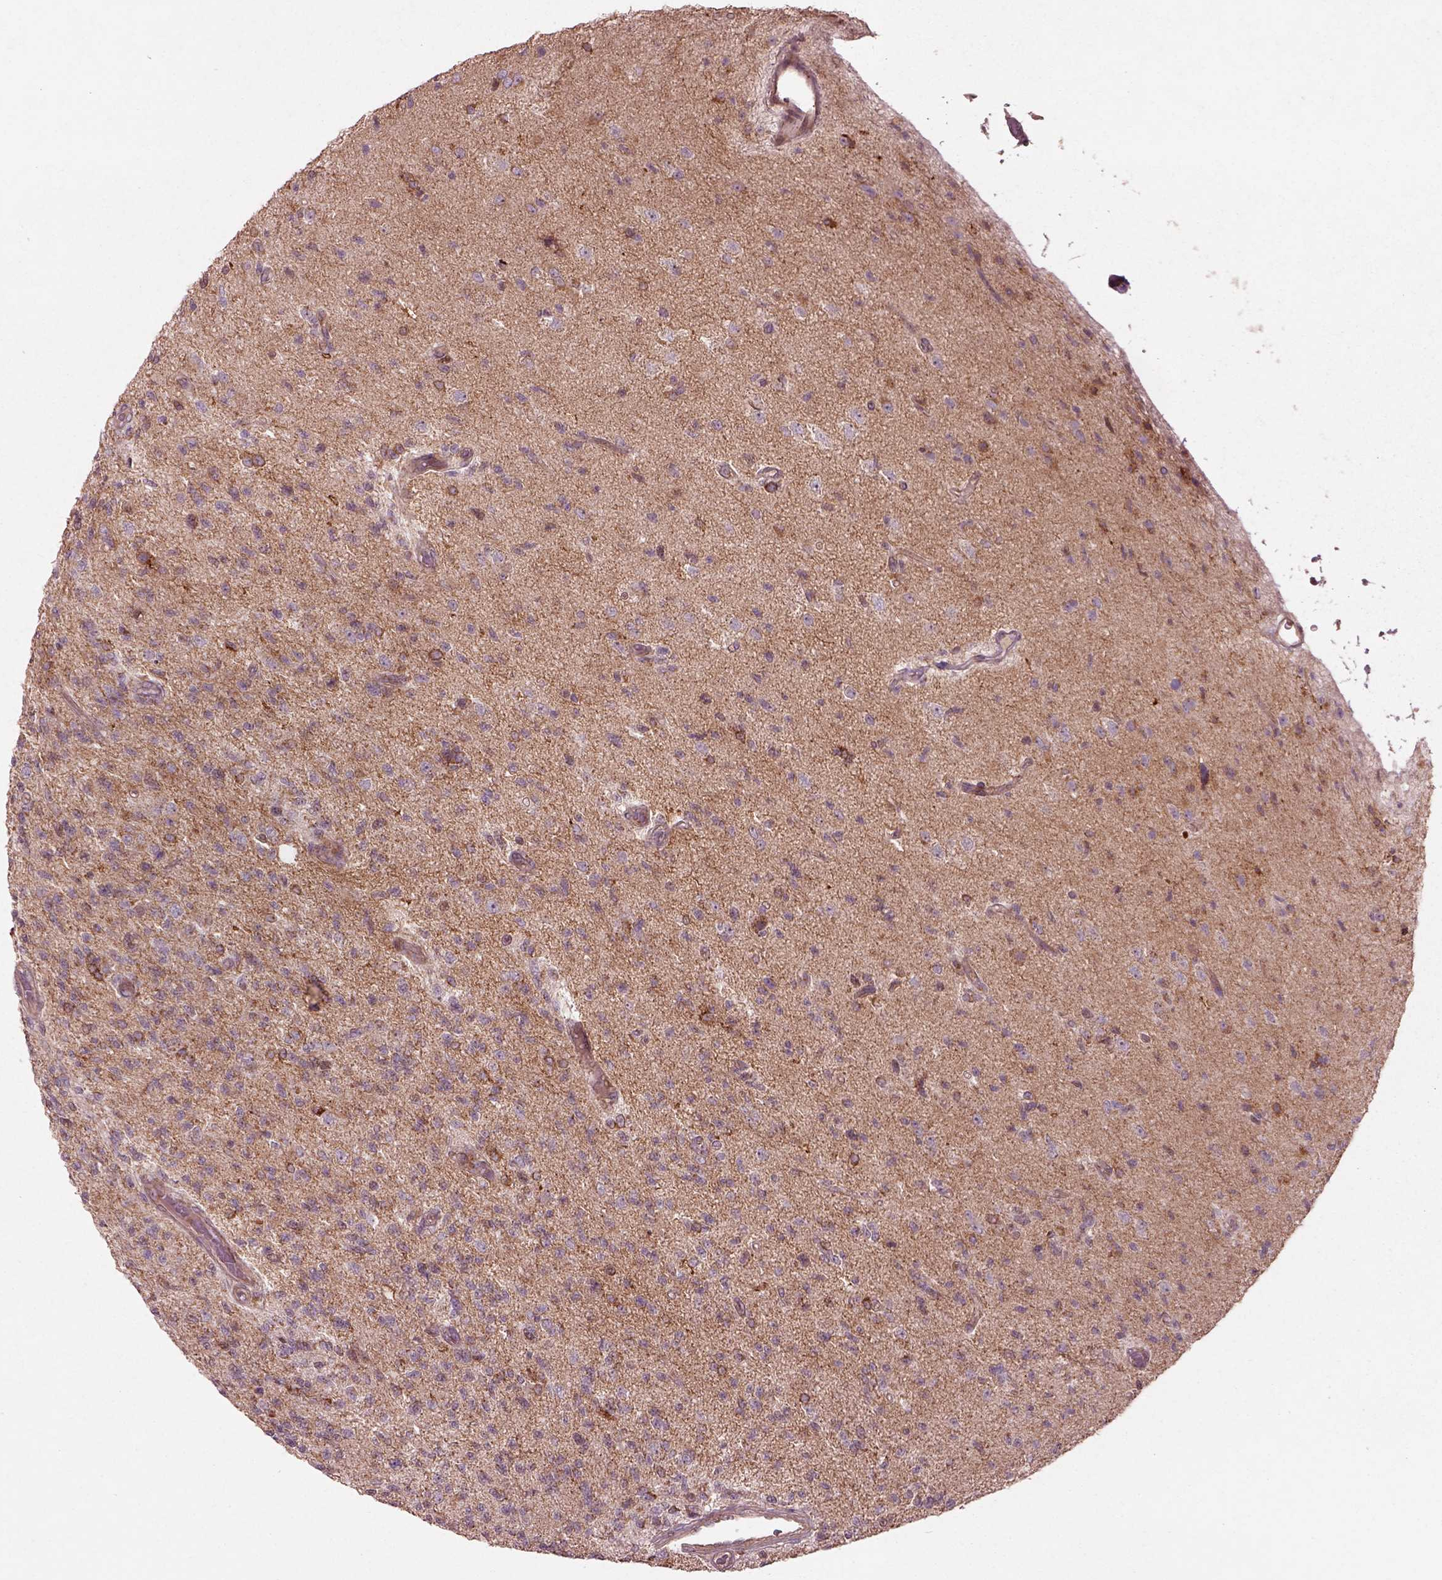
{"staining": {"intensity": "weak", "quantity": "25%-75%", "location": "cytoplasmic/membranous"}, "tissue": "glioma", "cell_type": "Tumor cells", "image_type": "cancer", "snomed": [{"axis": "morphology", "description": "Glioma, malignant, High grade"}, {"axis": "topography", "description": "Brain"}], "caption": "High-magnification brightfield microscopy of glioma stained with DAB (3,3'-diaminobenzidine) (brown) and counterstained with hematoxylin (blue). tumor cells exhibit weak cytoplasmic/membranous positivity is seen in about25%-75% of cells. (DAB IHC with brightfield microscopy, high magnification).", "gene": "SLC25A5", "patient": {"sex": "male", "age": 56}}